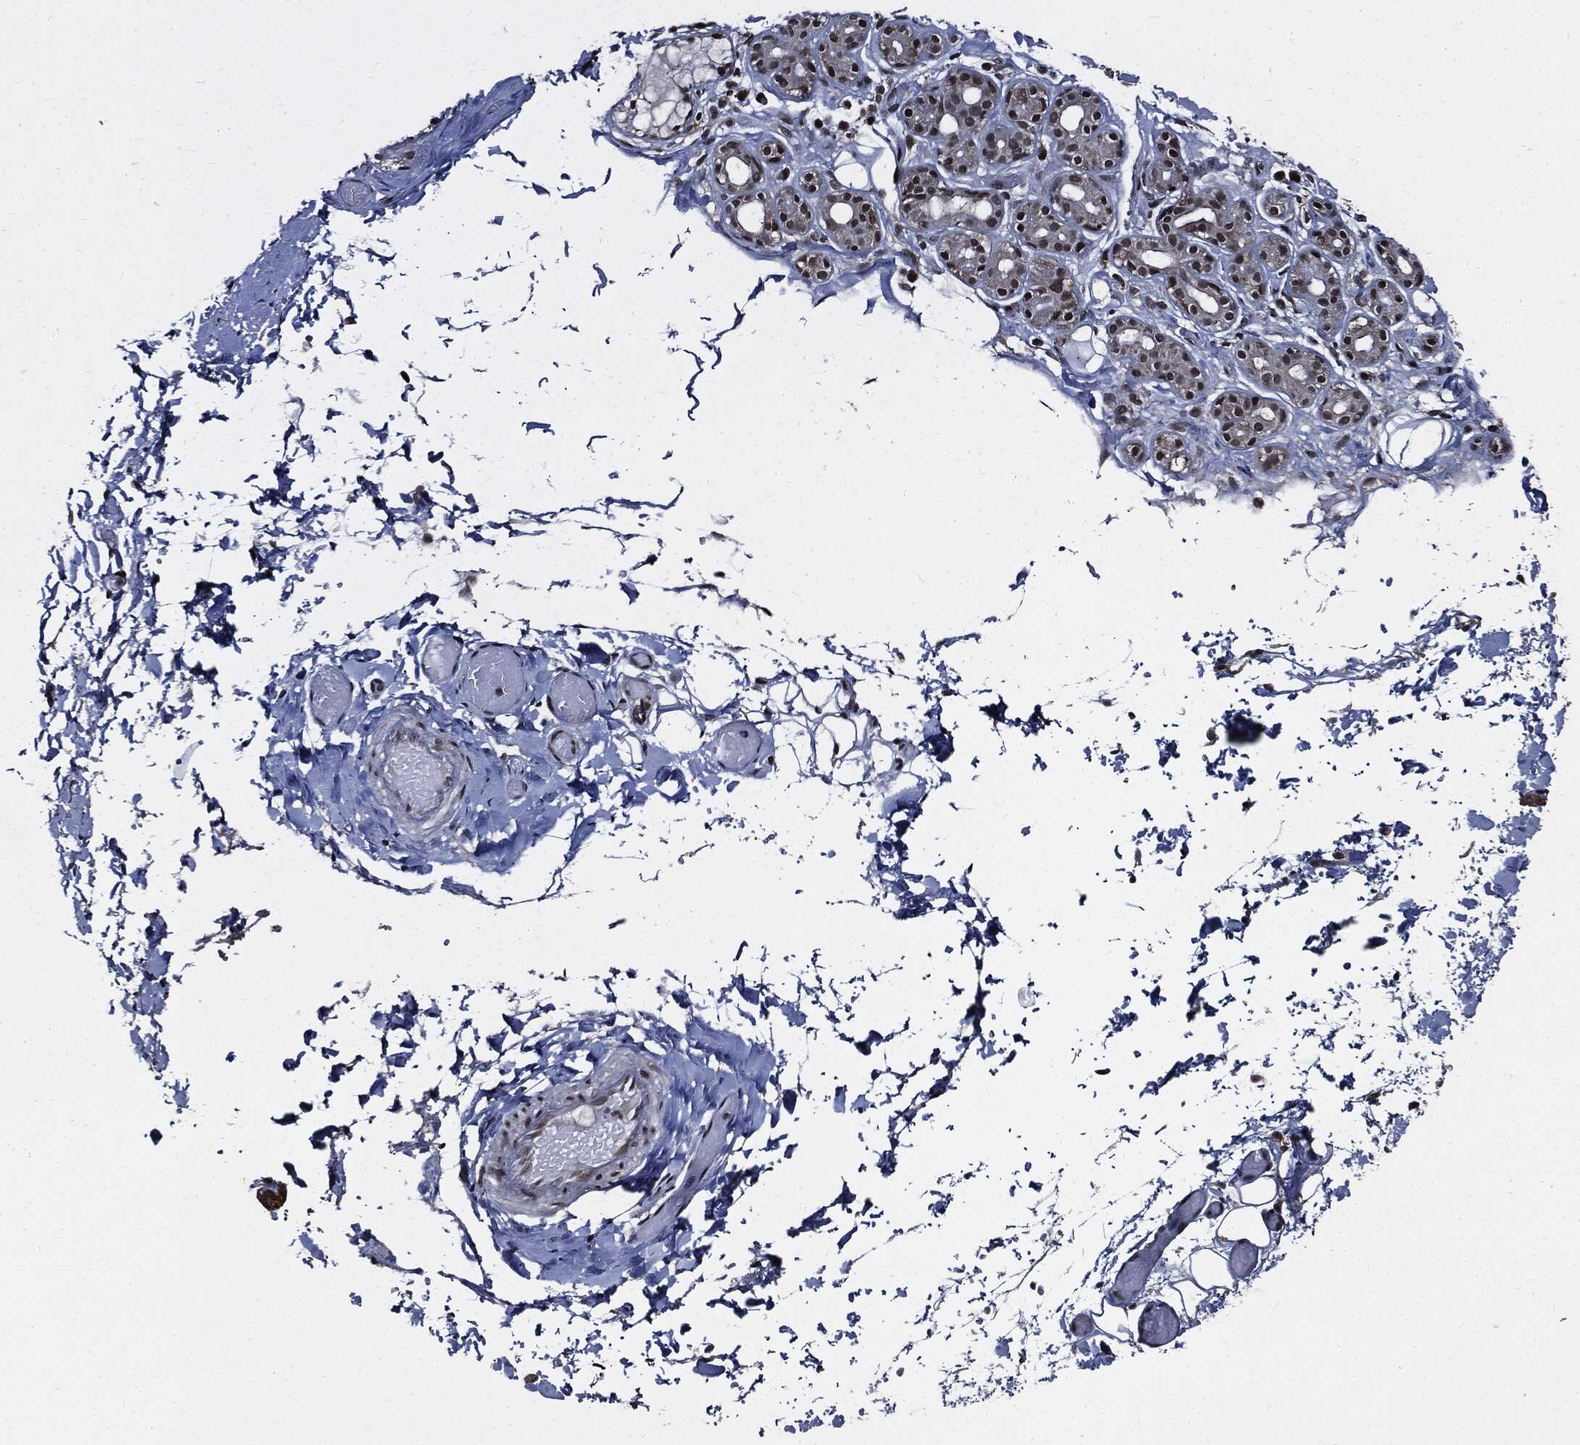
{"staining": {"intensity": "moderate", "quantity": "25%-75%", "location": "cytoplasmic/membranous,nuclear"}, "tissue": "salivary gland", "cell_type": "Glandular cells", "image_type": "normal", "snomed": [{"axis": "morphology", "description": "Normal tissue, NOS"}, {"axis": "topography", "description": "Salivary gland"}, {"axis": "topography", "description": "Peripheral nerve tissue"}], "caption": "Glandular cells display medium levels of moderate cytoplasmic/membranous,nuclear expression in approximately 25%-75% of cells in unremarkable salivary gland. (DAB IHC with brightfield microscopy, high magnification).", "gene": "SUGT1", "patient": {"sex": "male", "age": 71}}